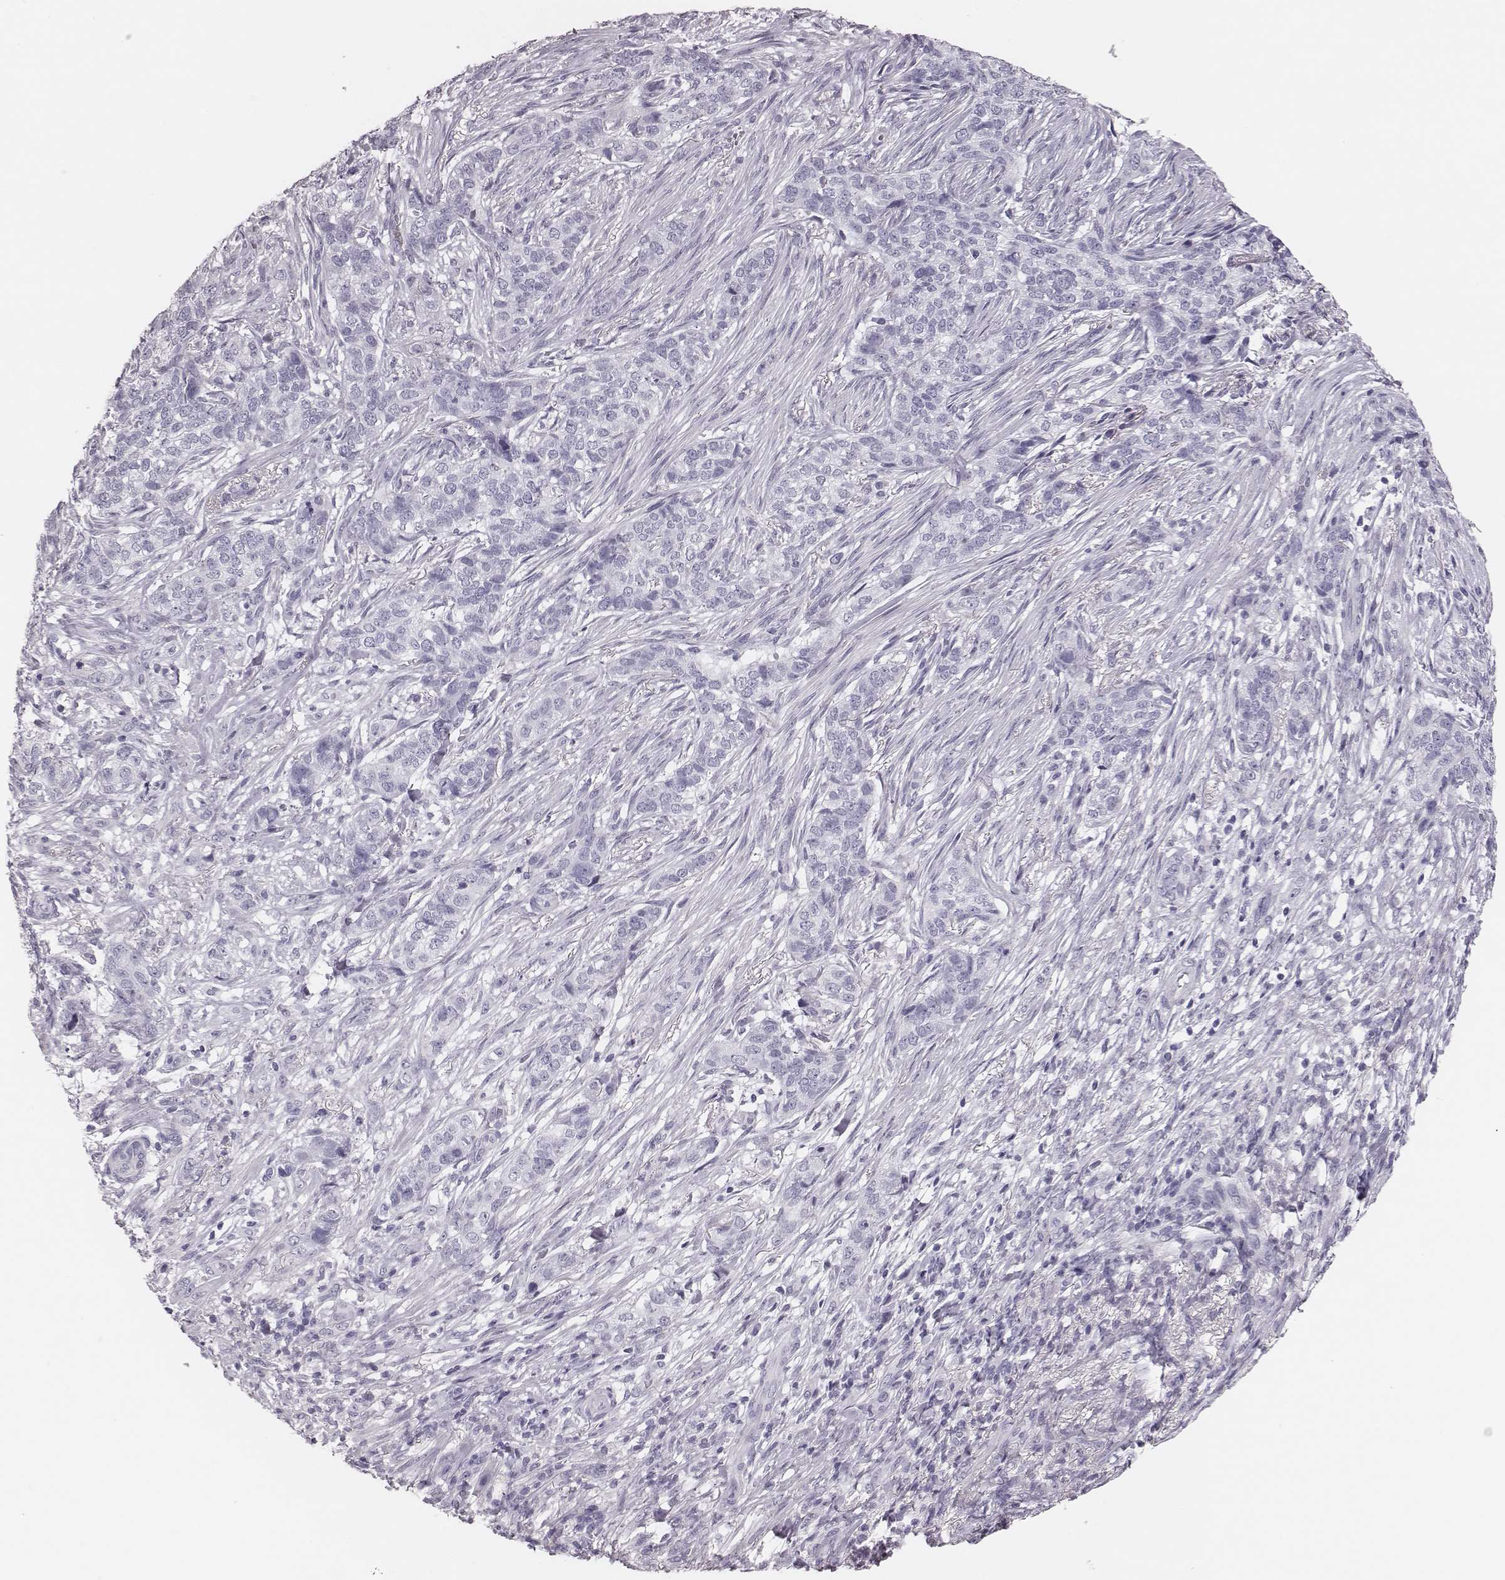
{"staining": {"intensity": "negative", "quantity": "none", "location": "none"}, "tissue": "skin cancer", "cell_type": "Tumor cells", "image_type": "cancer", "snomed": [{"axis": "morphology", "description": "Basal cell carcinoma"}, {"axis": "topography", "description": "Skin"}], "caption": "Immunohistochemistry micrograph of neoplastic tissue: human skin cancer stained with DAB (3,3'-diaminobenzidine) demonstrates no significant protein positivity in tumor cells.", "gene": "CSH1", "patient": {"sex": "female", "age": 69}}